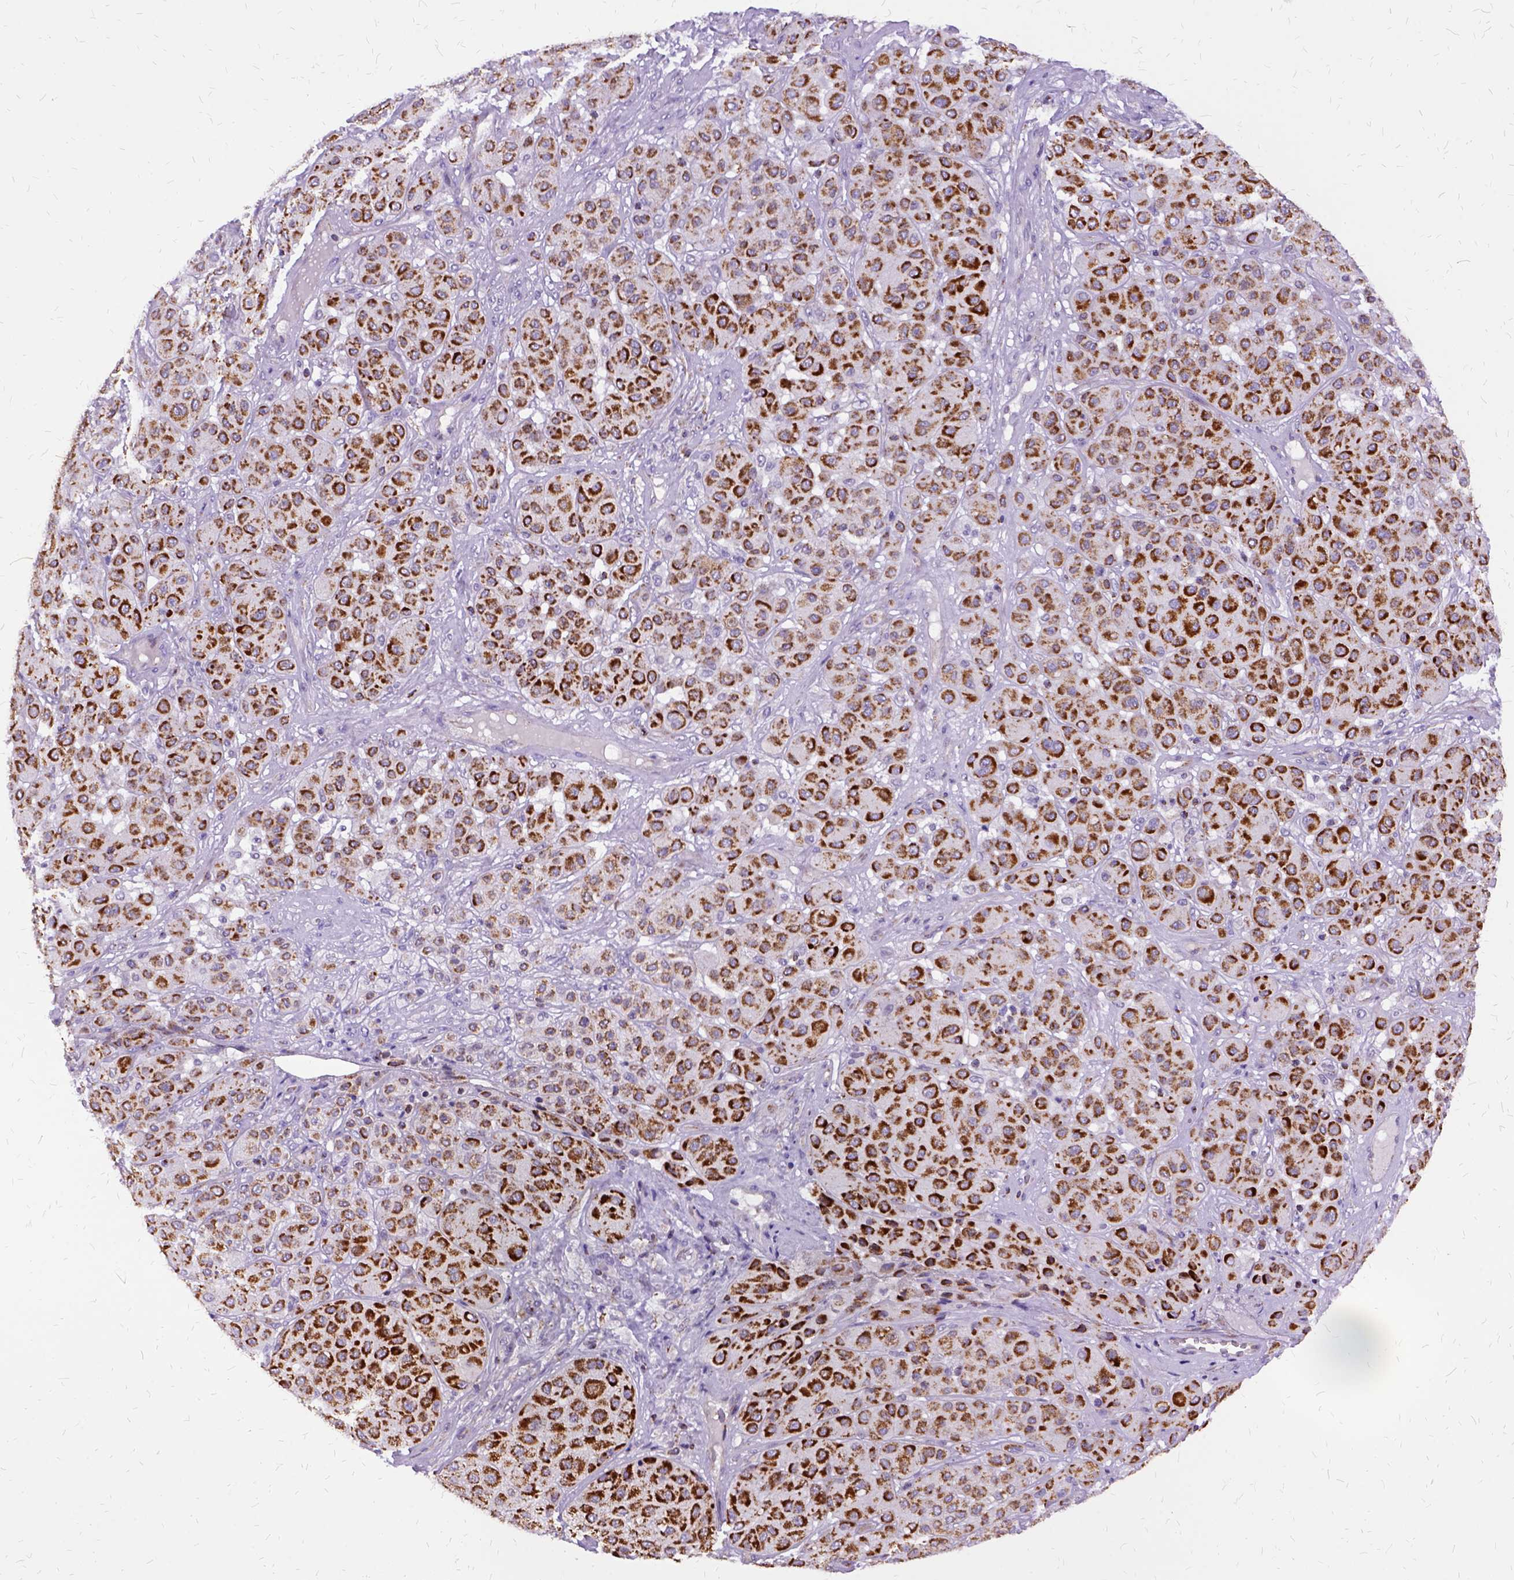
{"staining": {"intensity": "strong", "quantity": ">75%", "location": "cytoplasmic/membranous"}, "tissue": "melanoma", "cell_type": "Tumor cells", "image_type": "cancer", "snomed": [{"axis": "morphology", "description": "Malignant melanoma, Metastatic site"}, {"axis": "topography", "description": "Smooth muscle"}], "caption": "Immunohistochemistry photomicrograph of human malignant melanoma (metastatic site) stained for a protein (brown), which reveals high levels of strong cytoplasmic/membranous staining in approximately >75% of tumor cells.", "gene": "OXCT1", "patient": {"sex": "male", "age": 41}}